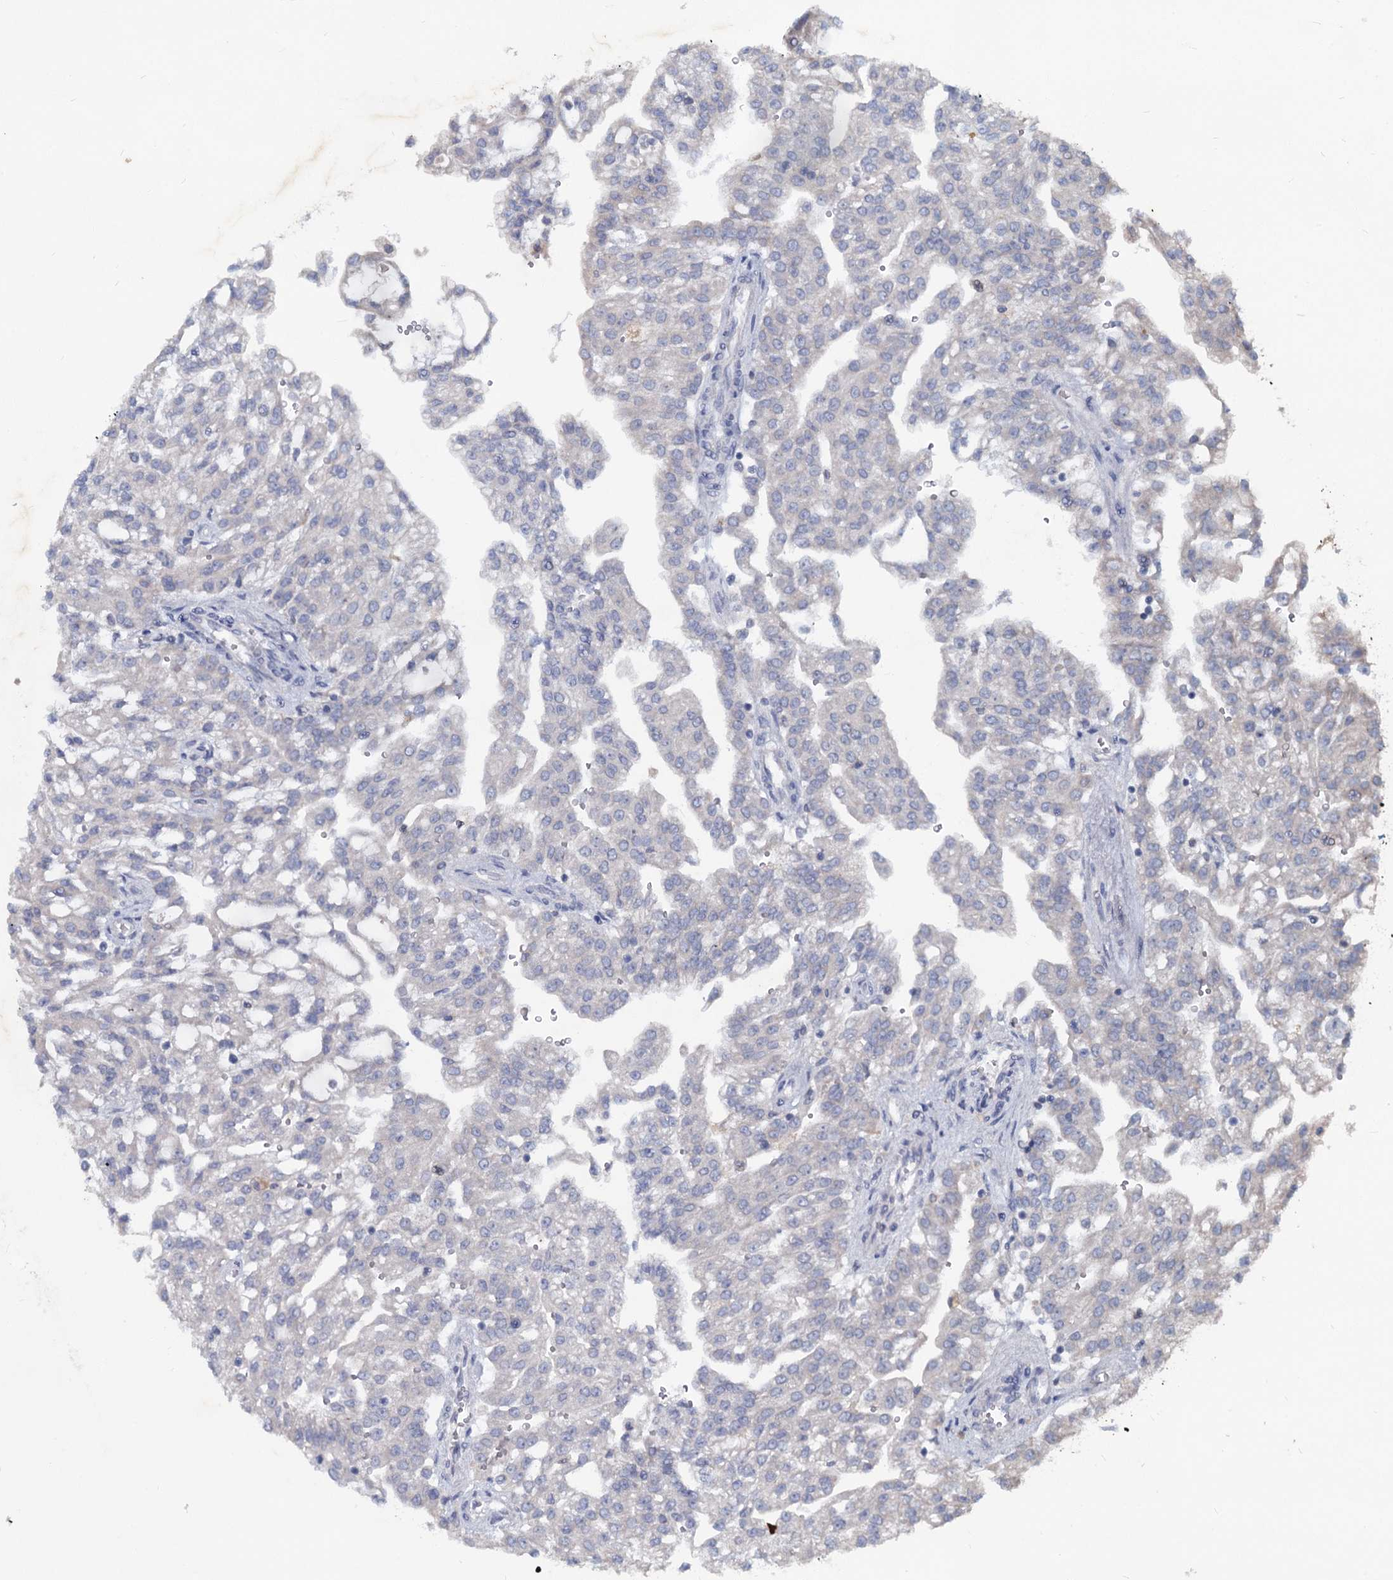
{"staining": {"intensity": "negative", "quantity": "none", "location": "none"}, "tissue": "renal cancer", "cell_type": "Tumor cells", "image_type": "cancer", "snomed": [{"axis": "morphology", "description": "Adenocarcinoma, NOS"}, {"axis": "topography", "description": "Kidney"}], "caption": "Immunohistochemistry (IHC) photomicrograph of renal cancer (adenocarcinoma) stained for a protein (brown), which shows no expression in tumor cells. Nuclei are stained in blue.", "gene": "TMX2", "patient": {"sex": "male", "age": 63}}